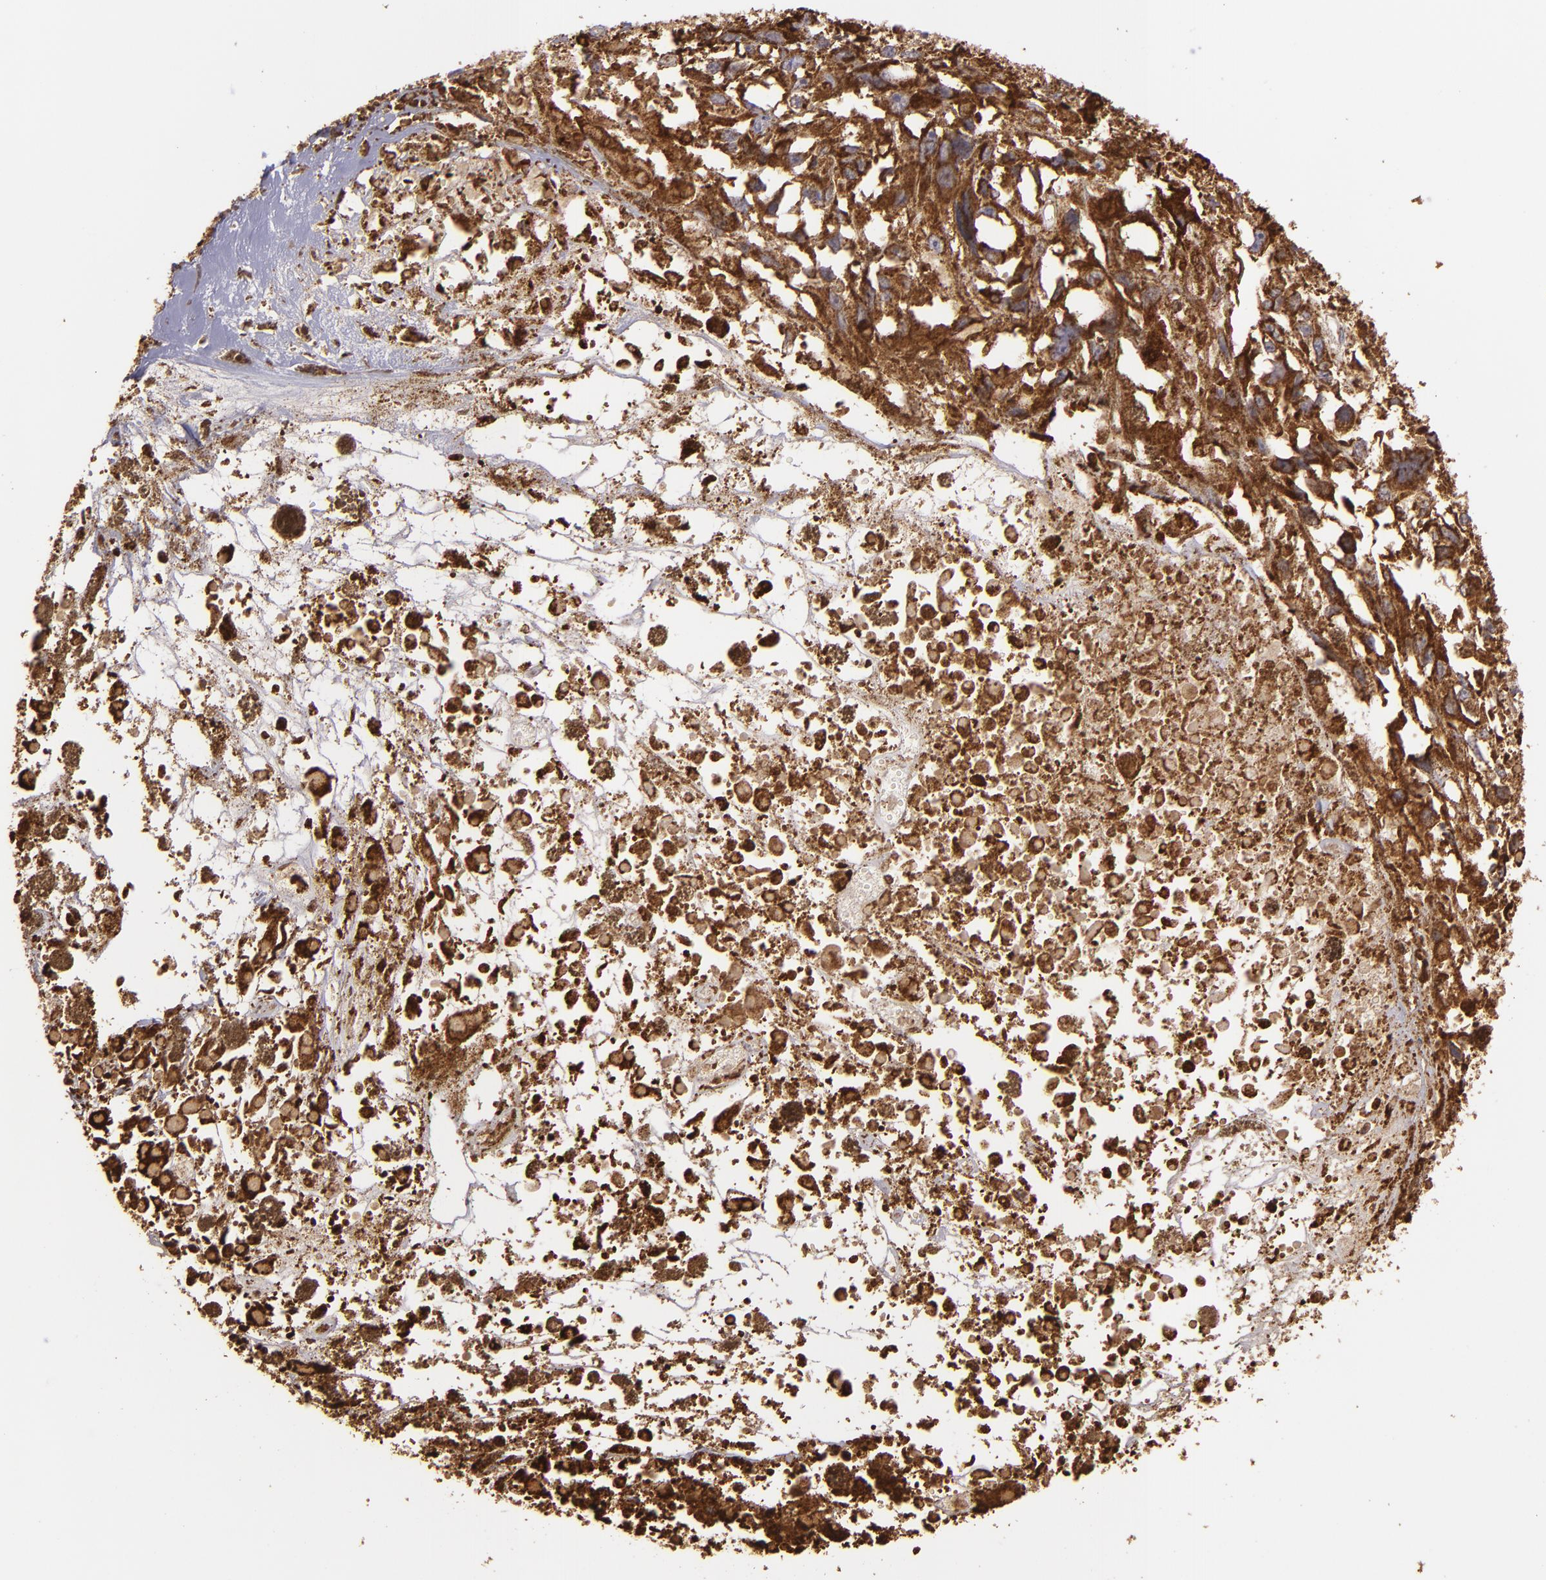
{"staining": {"intensity": "strong", "quantity": ">75%", "location": "cytoplasmic/membranous"}, "tissue": "melanoma", "cell_type": "Tumor cells", "image_type": "cancer", "snomed": [{"axis": "morphology", "description": "Malignant melanoma, Metastatic site"}, {"axis": "topography", "description": "Lymph node"}], "caption": "Immunohistochemistry (DAB) staining of melanoma exhibits strong cytoplasmic/membranous protein expression in about >75% of tumor cells. (Stains: DAB in brown, nuclei in blue, Microscopy: brightfield microscopy at high magnification).", "gene": "ECE1", "patient": {"sex": "male", "age": 59}}